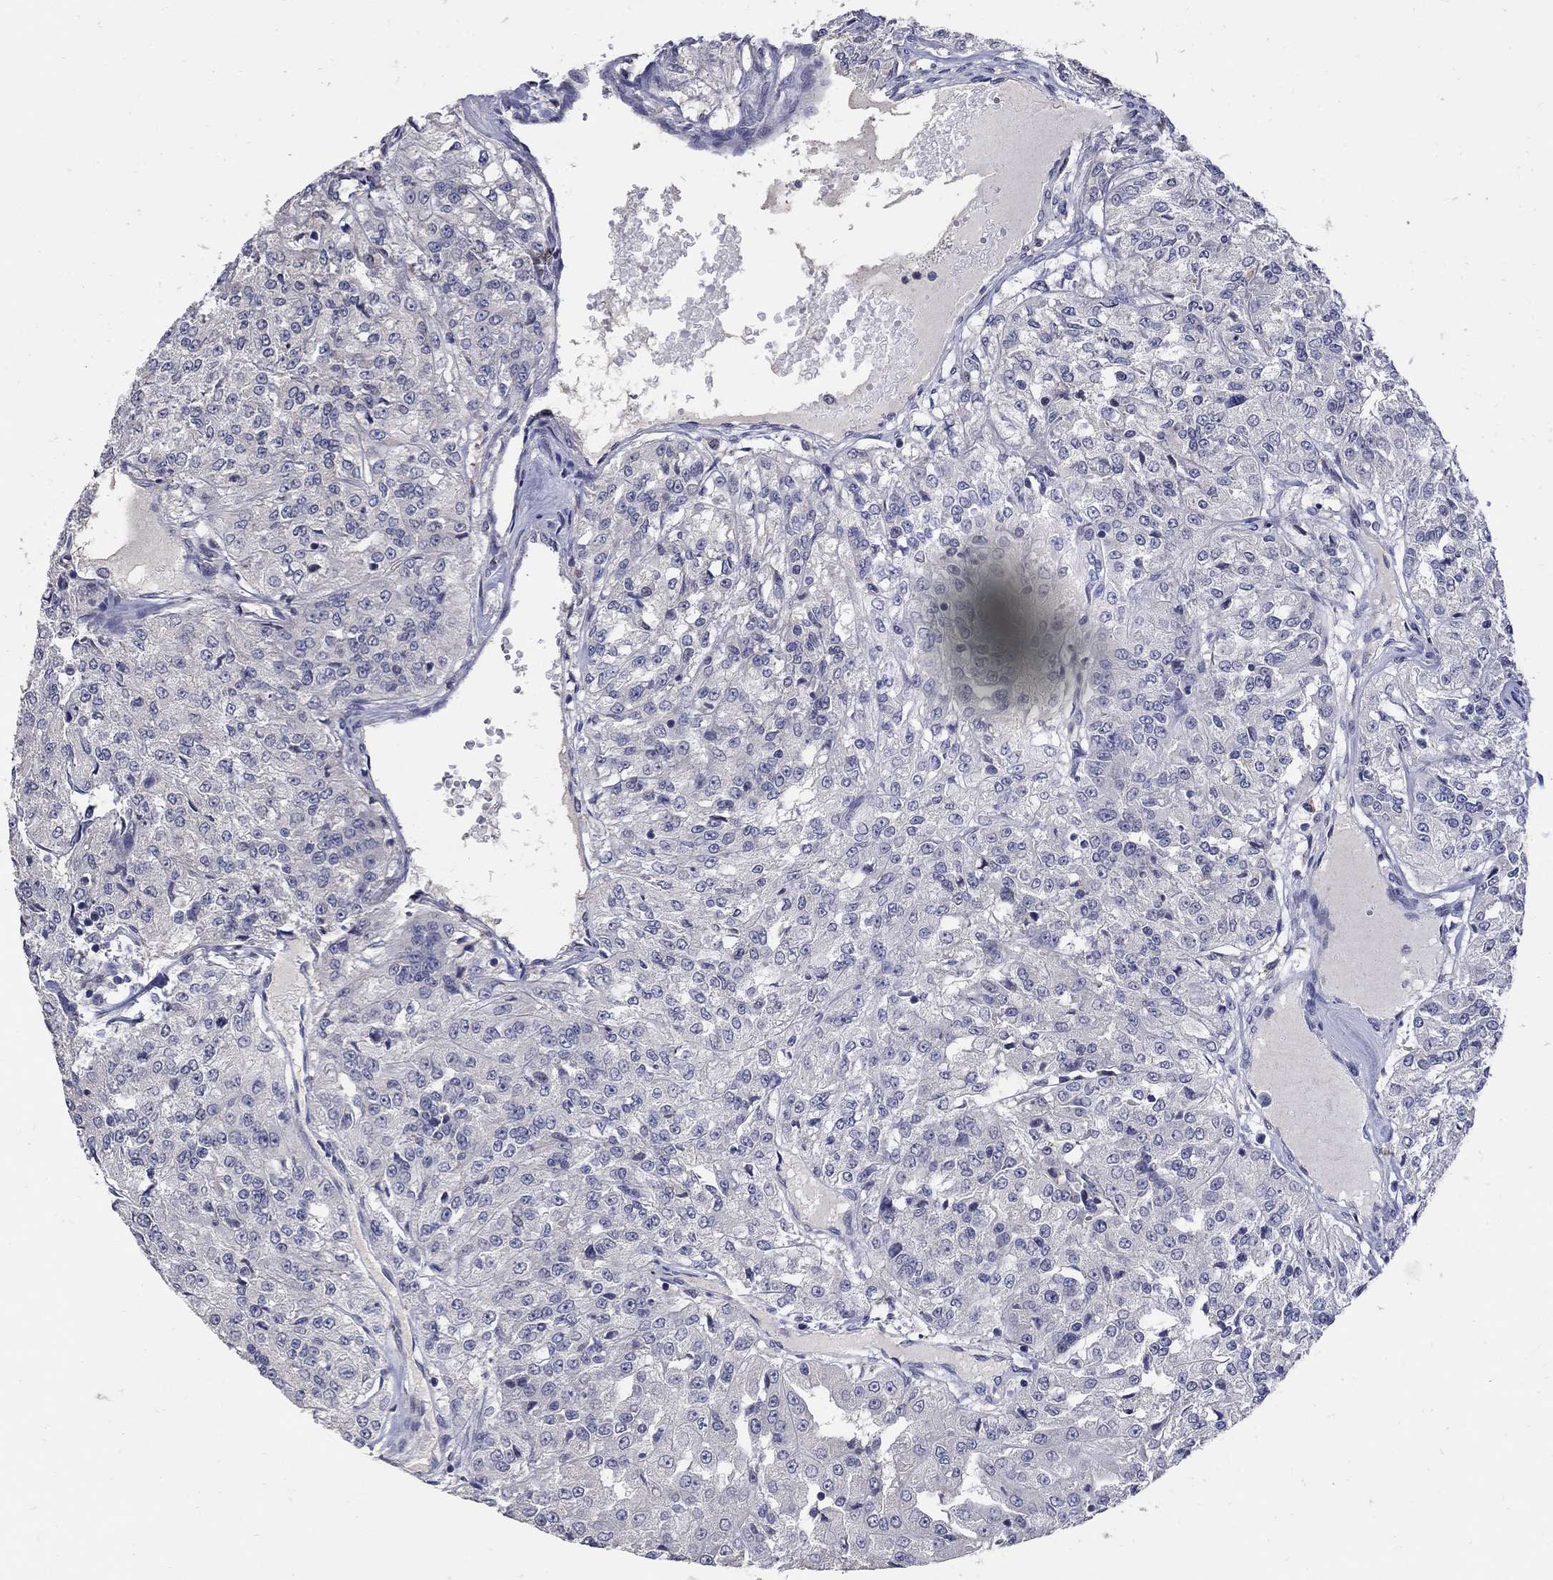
{"staining": {"intensity": "negative", "quantity": "none", "location": "none"}, "tissue": "renal cancer", "cell_type": "Tumor cells", "image_type": "cancer", "snomed": [{"axis": "morphology", "description": "Adenocarcinoma, NOS"}, {"axis": "topography", "description": "Kidney"}], "caption": "An IHC micrograph of adenocarcinoma (renal) is shown. There is no staining in tumor cells of adenocarcinoma (renal).", "gene": "CETN1", "patient": {"sex": "female", "age": 63}}